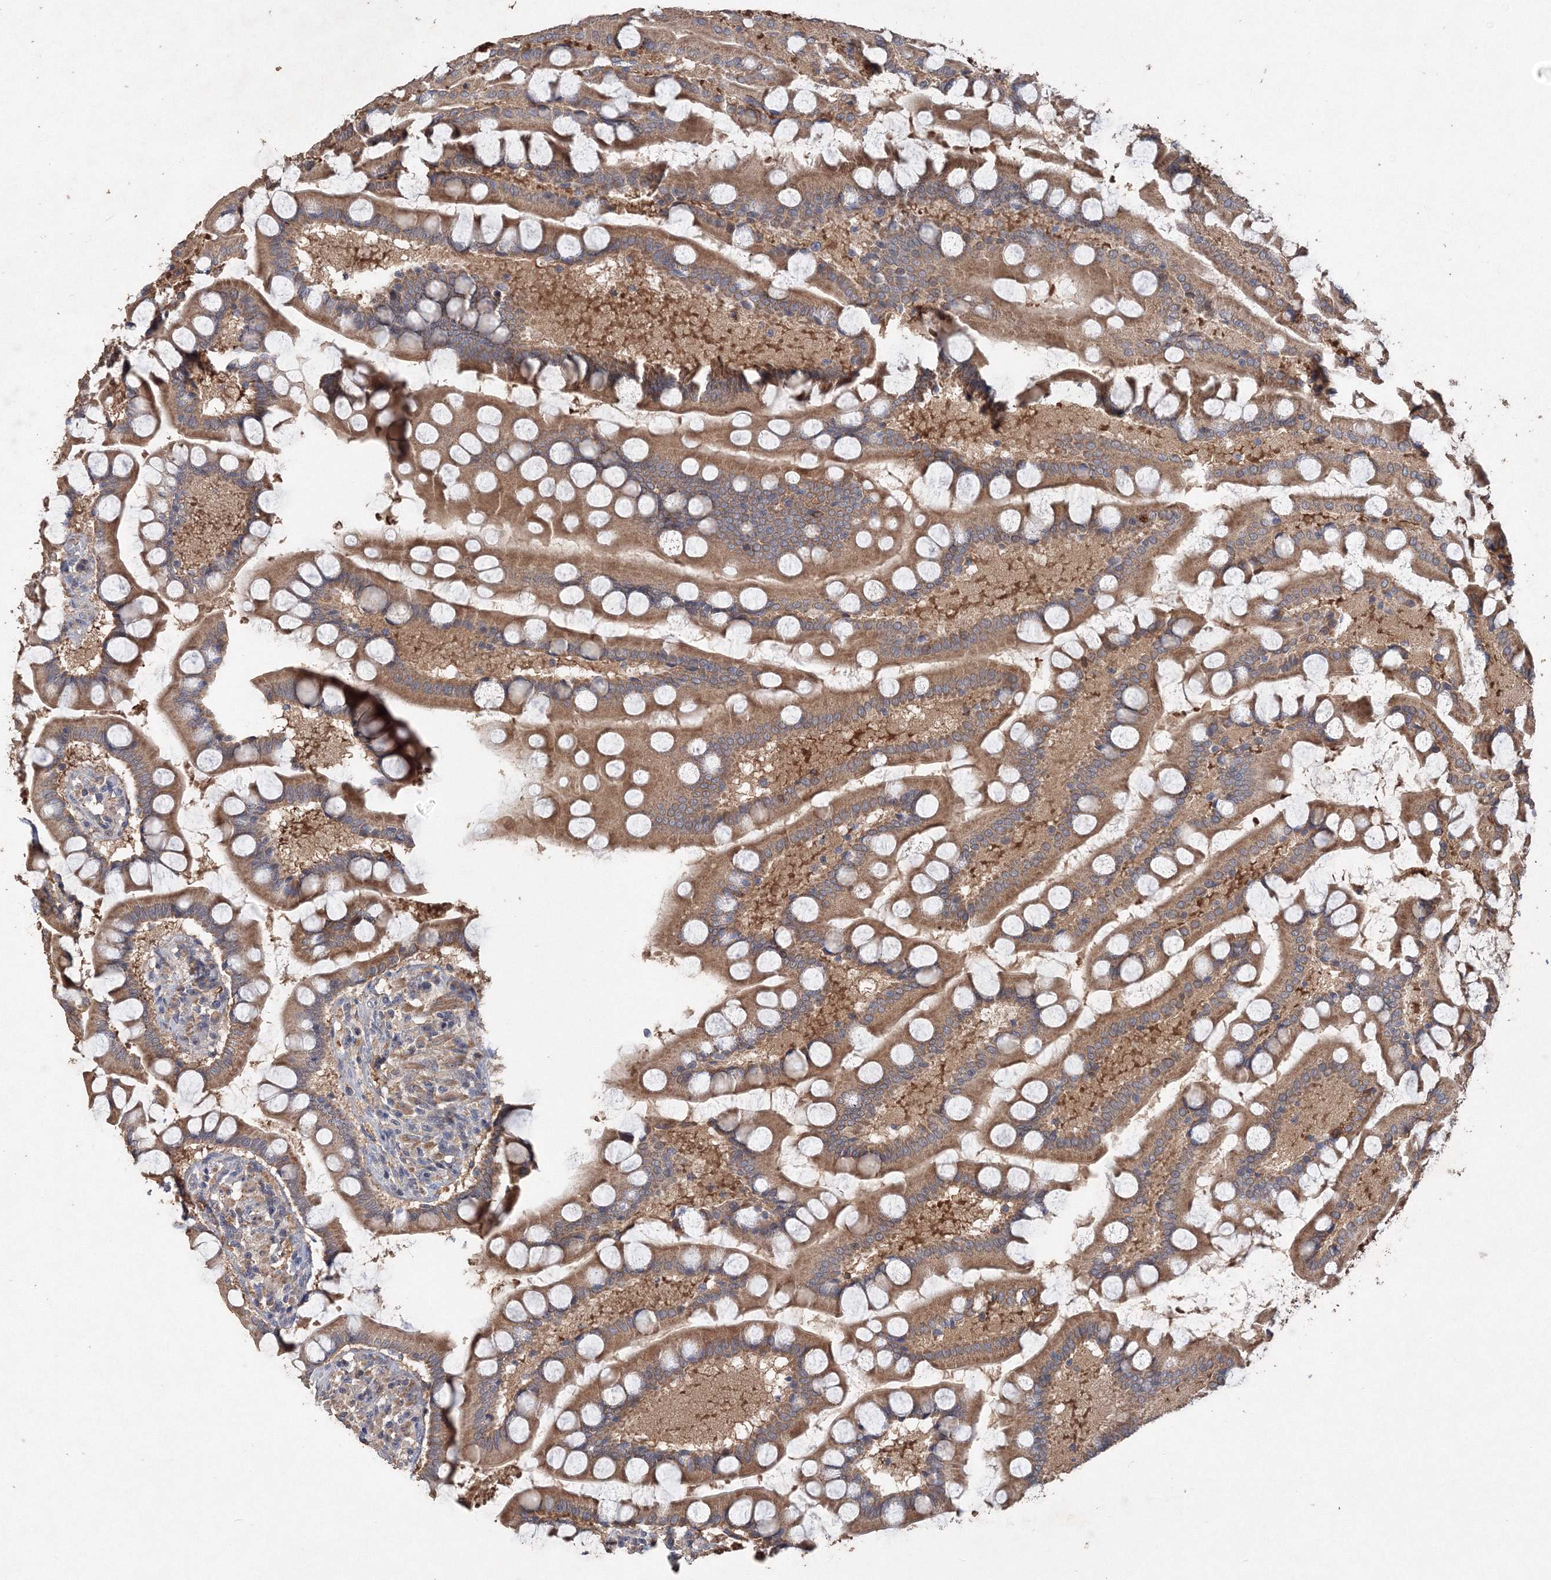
{"staining": {"intensity": "moderate", "quantity": ">75%", "location": "cytoplasmic/membranous"}, "tissue": "small intestine", "cell_type": "Glandular cells", "image_type": "normal", "snomed": [{"axis": "morphology", "description": "Normal tissue, NOS"}, {"axis": "topography", "description": "Small intestine"}], "caption": "IHC photomicrograph of normal small intestine: human small intestine stained using immunohistochemistry (IHC) shows medium levels of moderate protein expression localized specifically in the cytoplasmic/membranous of glandular cells, appearing as a cytoplasmic/membranous brown color.", "gene": "GRINA", "patient": {"sex": "male", "age": 41}}